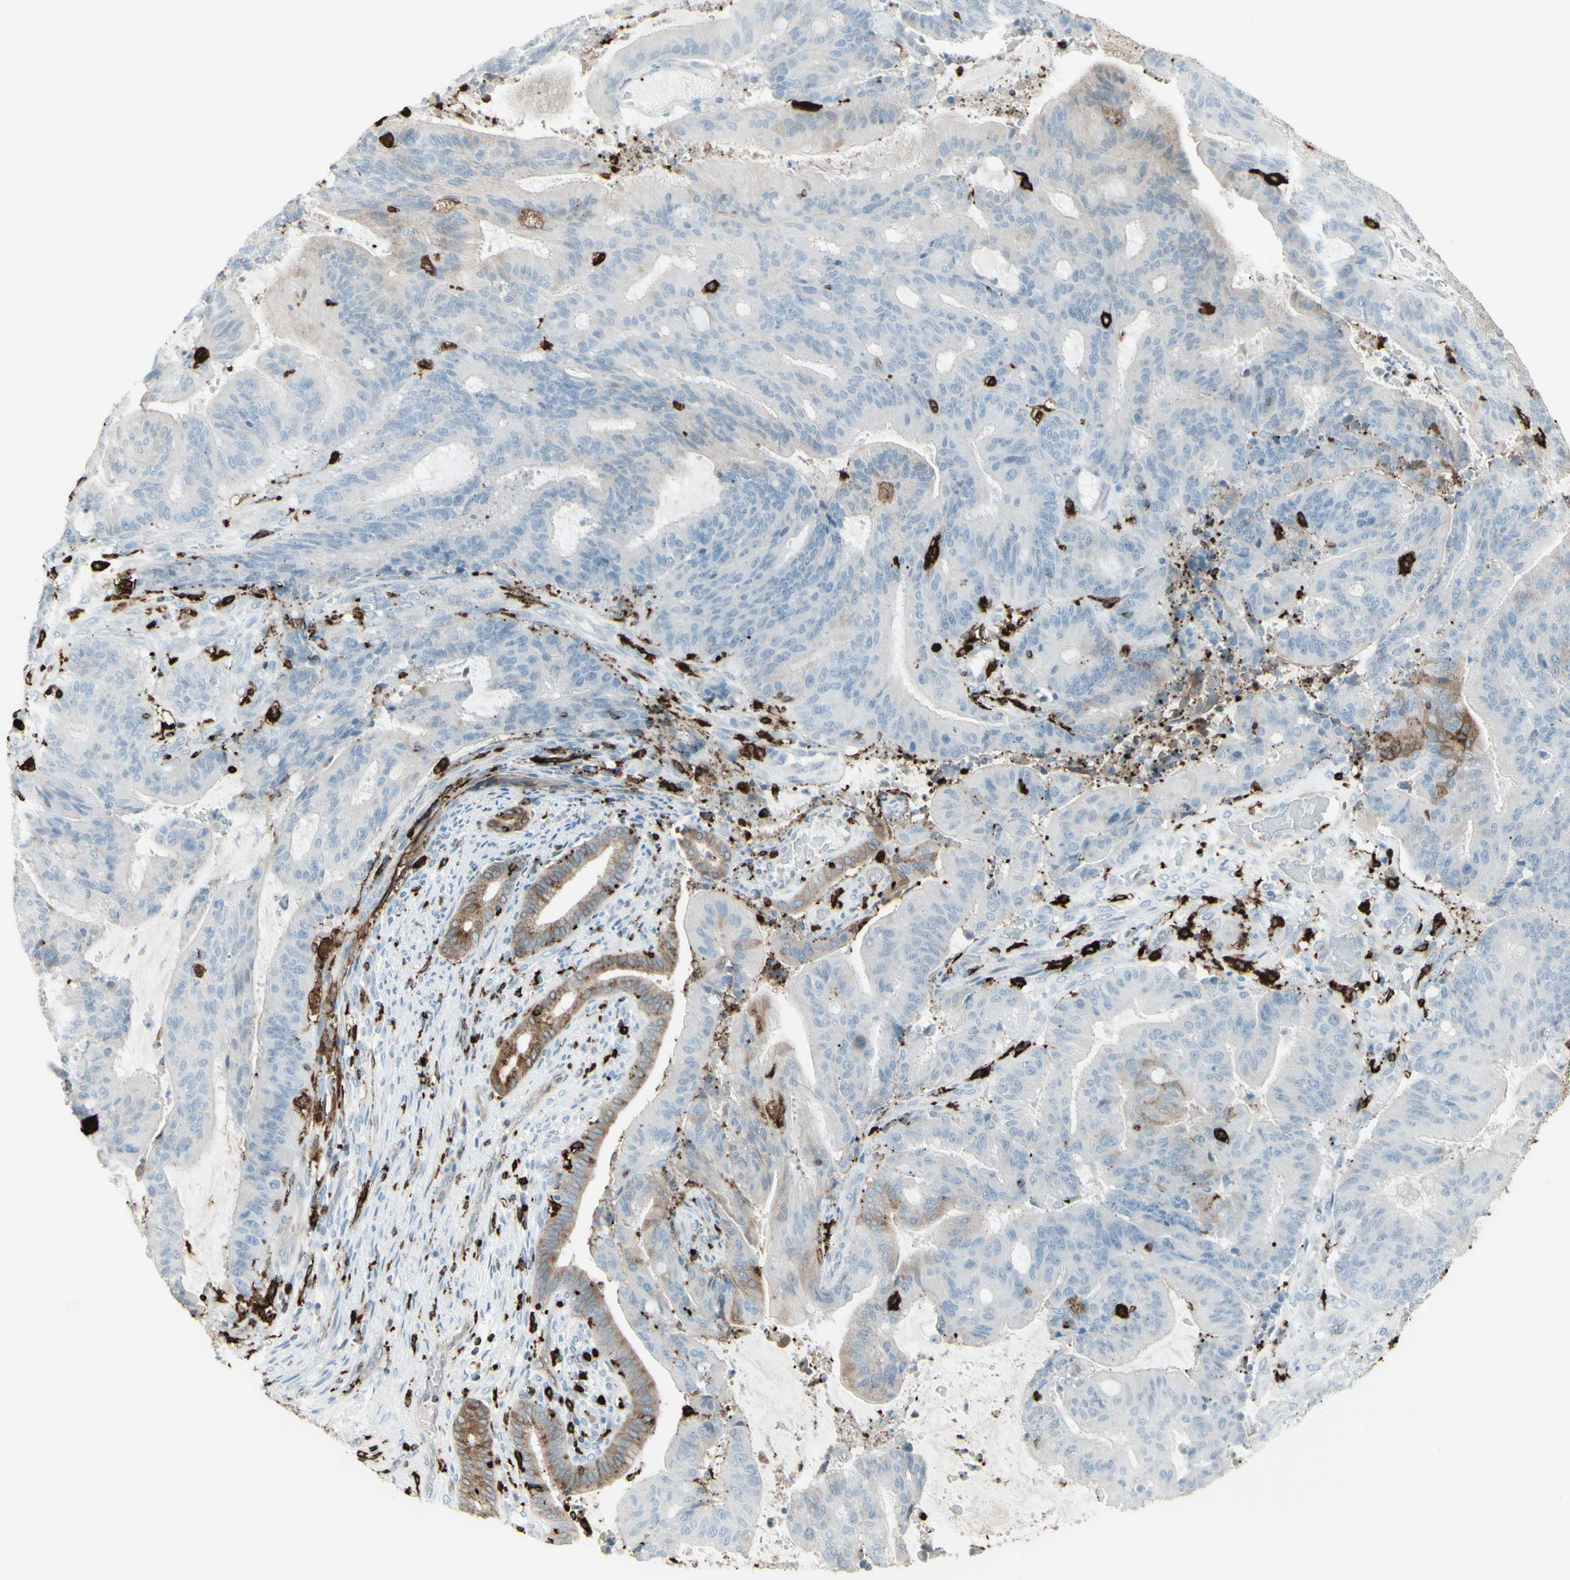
{"staining": {"intensity": "negative", "quantity": "none", "location": "none"}, "tissue": "liver cancer", "cell_type": "Tumor cells", "image_type": "cancer", "snomed": [{"axis": "morphology", "description": "Cholangiocarcinoma"}, {"axis": "topography", "description": "Liver"}], "caption": "High magnification brightfield microscopy of liver cancer (cholangiocarcinoma) stained with DAB (brown) and counterstained with hematoxylin (blue): tumor cells show no significant positivity.", "gene": "HLA-DPB1", "patient": {"sex": "female", "age": 73}}